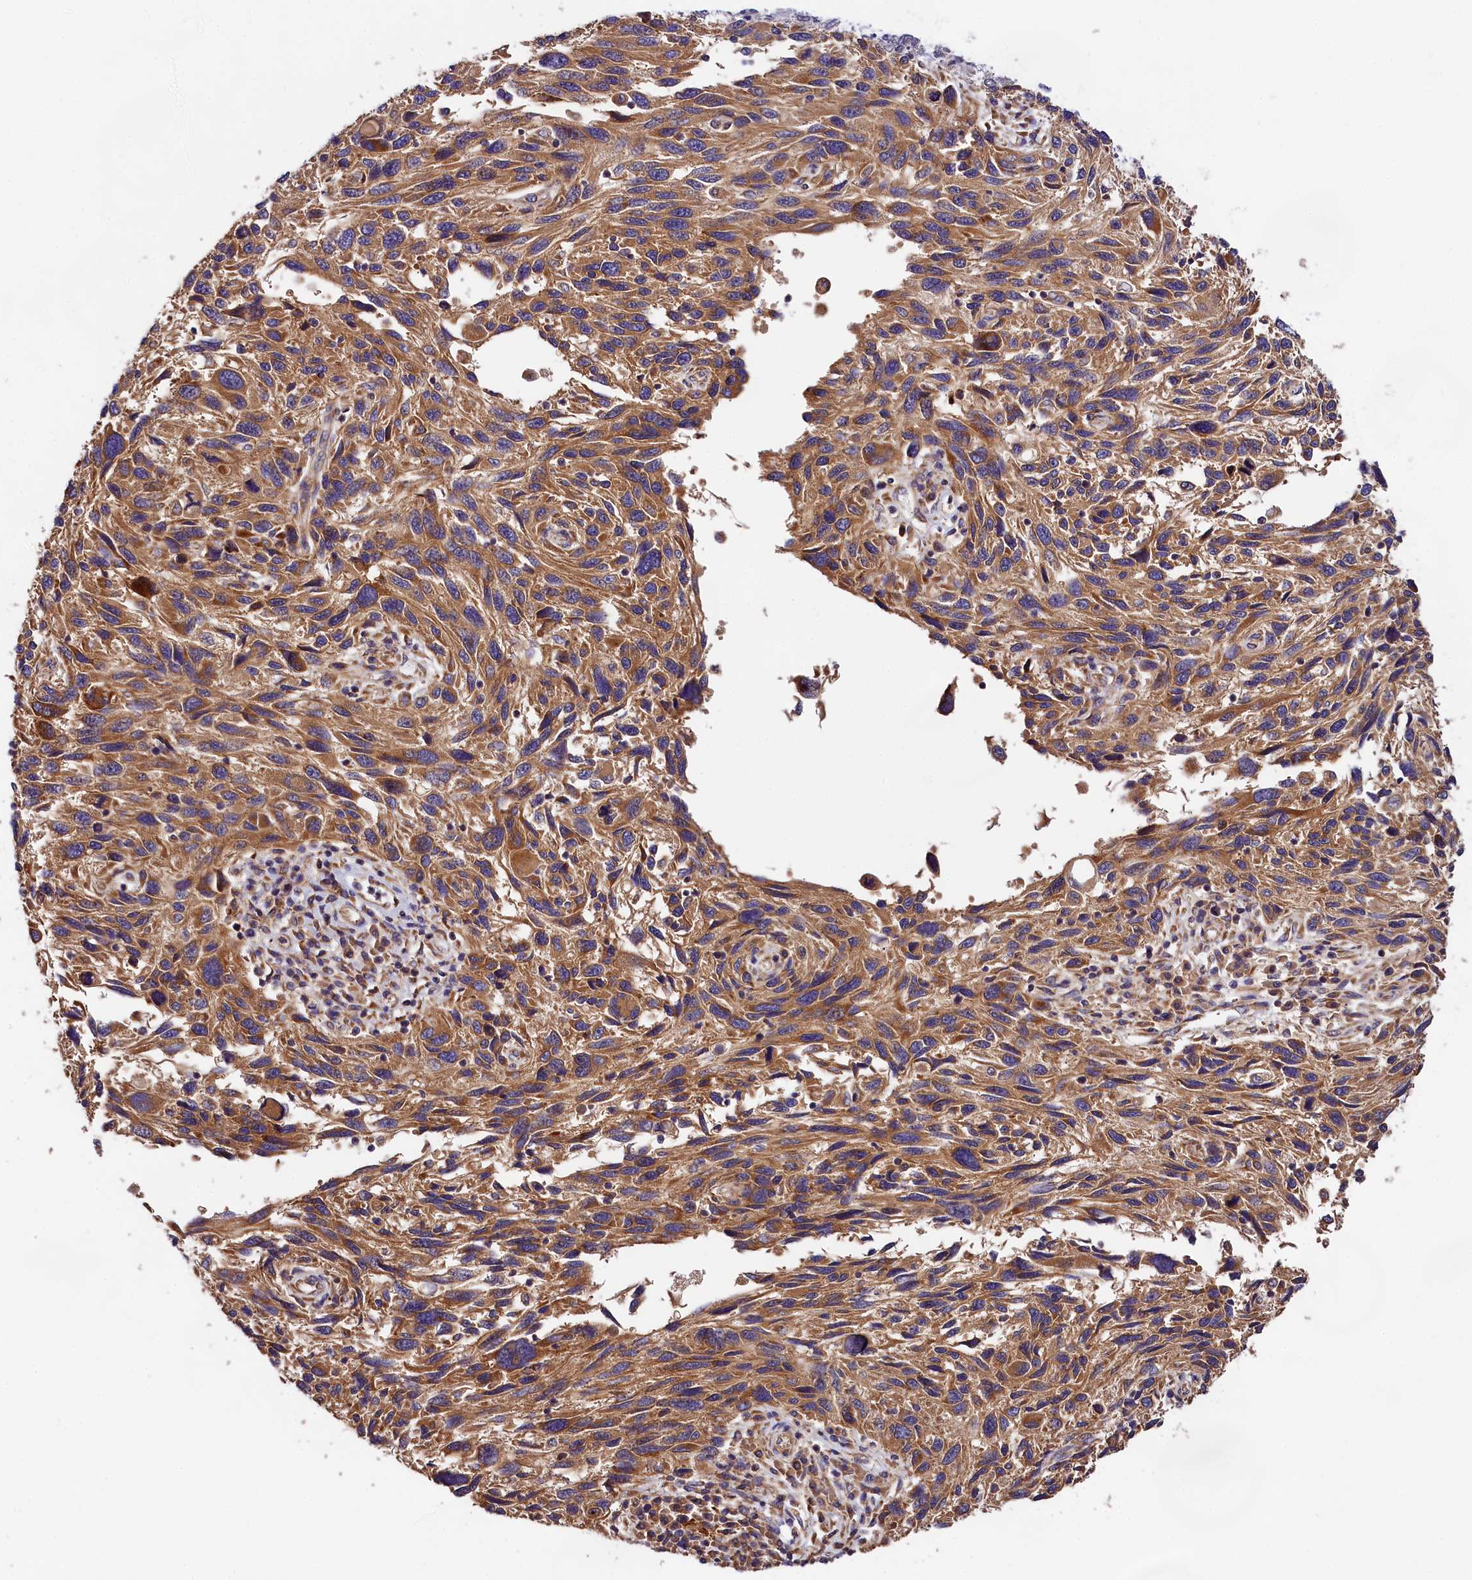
{"staining": {"intensity": "moderate", "quantity": ">75%", "location": "cytoplasmic/membranous"}, "tissue": "melanoma", "cell_type": "Tumor cells", "image_type": "cancer", "snomed": [{"axis": "morphology", "description": "Malignant melanoma, NOS"}, {"axis": "topography", "description": "Skin"}], "caption": "Human malignant melanoma stained with a brown dye exhibits moderate cytoplasmic/membranous positive positivity in approximately >75% of tumor cells.", "gene": "SPG11", "patient": {"sex": "male", "age": 53}}